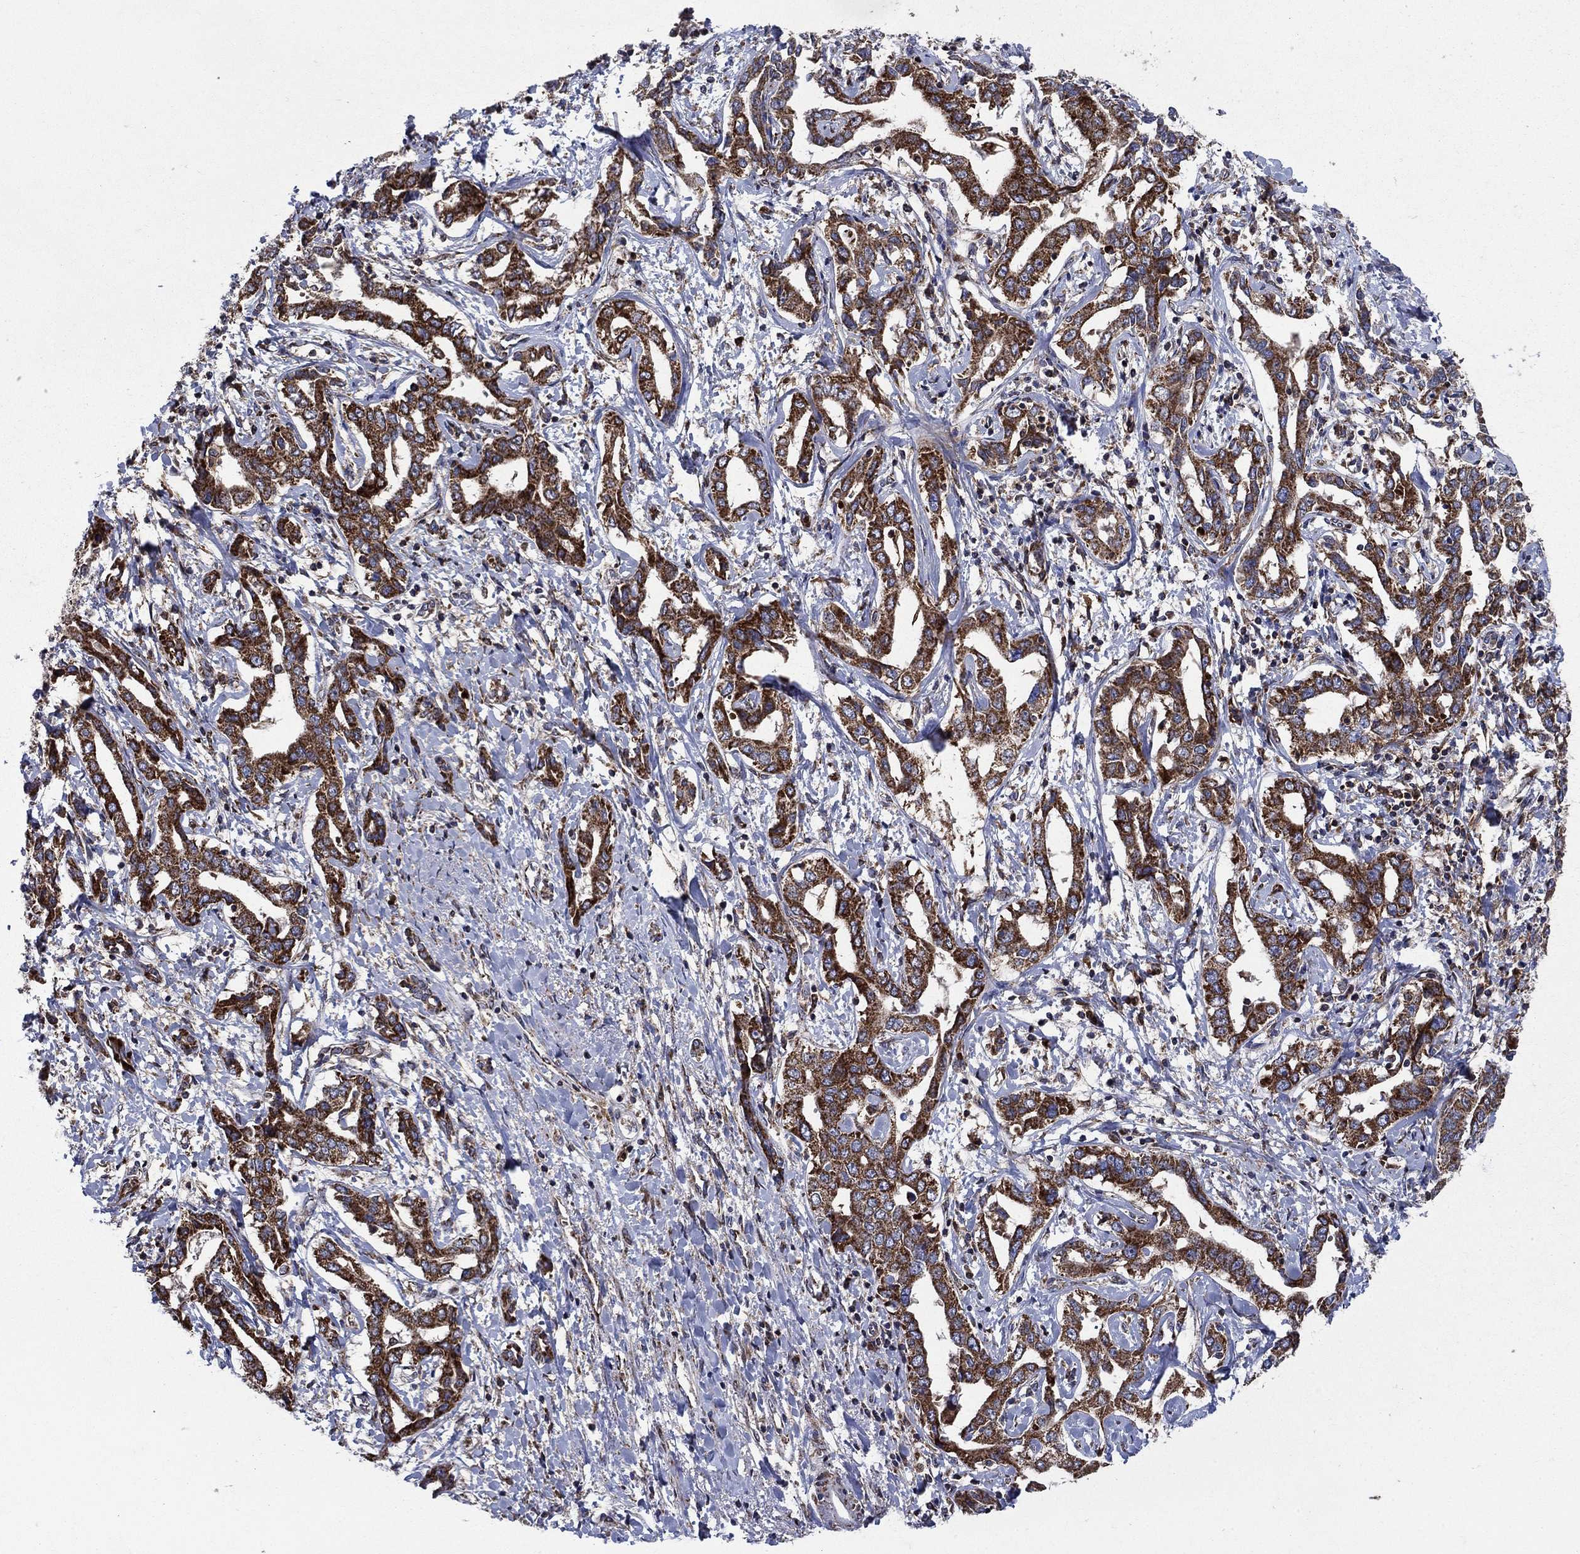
{"staining": {"intensity": "strong", "quantity": ">75%", "location": "cytoplasmic/membranous"}, "tissue": "liver cancer", "cell_type": "Tumor cells", "image_type": "cancer", "snomed": [{"axis": "morphology", "description": "Cholangiocarcinoma"}, {"axis": "topography", "description": "Liver"}], "caption": "Immunohistochemical staining of cholangiocarcinoma (liver) demonstrates high levels of strong cytoplasmic/membranous protein positivity in about >75% of tumor cells.", "gene": "RNF19B", "patient": {"sex": "male", "age": 59}}